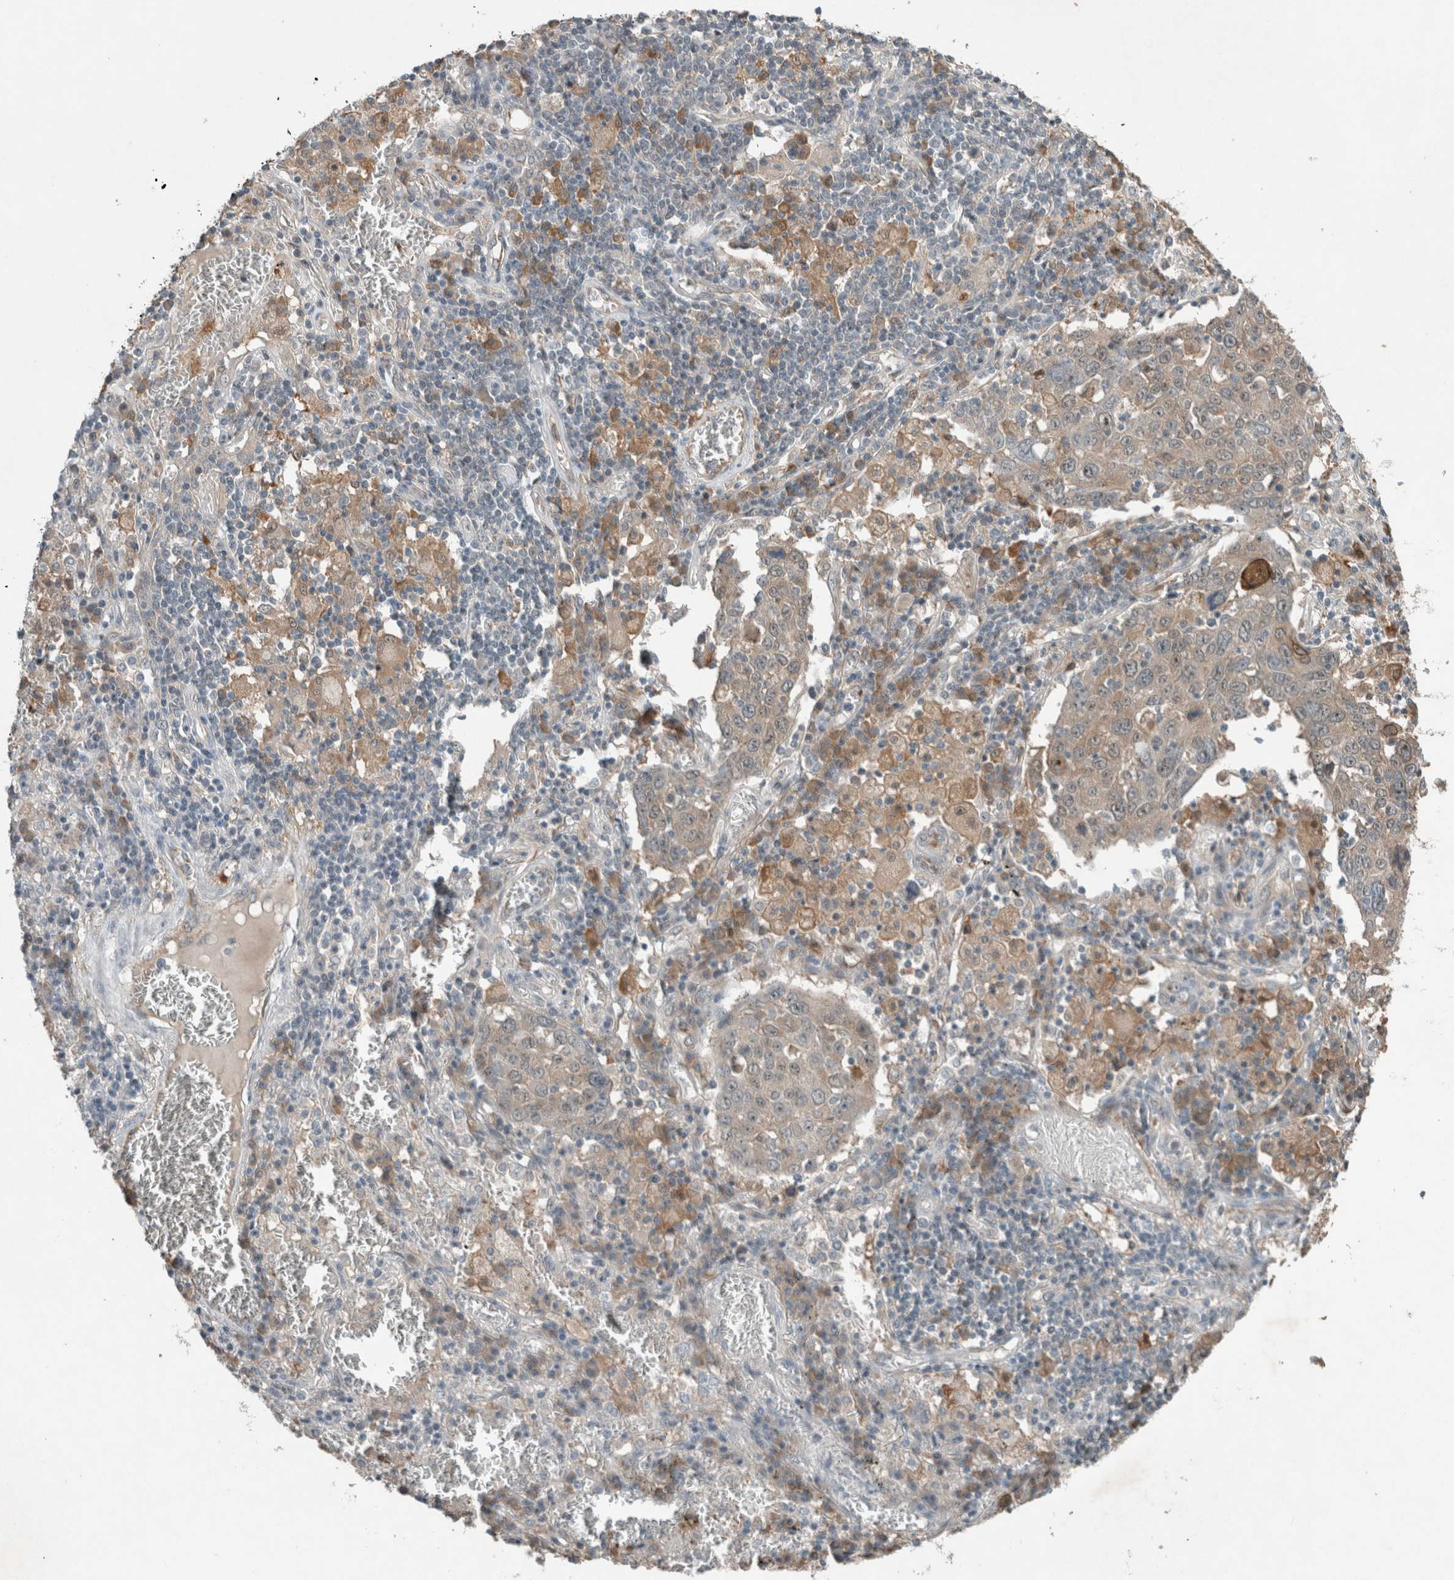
{"staining": {"intensity": "weak", "quantity": ">75%", "location": "cytoplasmic/membranous"}, "tissue": "lung cancer", "cell_type": "Tumor cells", "image_type": "cancer", "snomed": [{"axis": "morphology", "description": "Squamous cell carcinoma, NOS"}, {"axis": "topography", "description": "Lung"}], "caption": "IHC (DAB (3,3'-diaminobenzidine)) staining of lung cancer (squamous cell carcinoma) demonstrates weak cytoplasmic/membranous protein positivity in approximately >75% of tumor cells.", "gene": "RALGDS", "patient": {"sex": "male", "age": 65}}